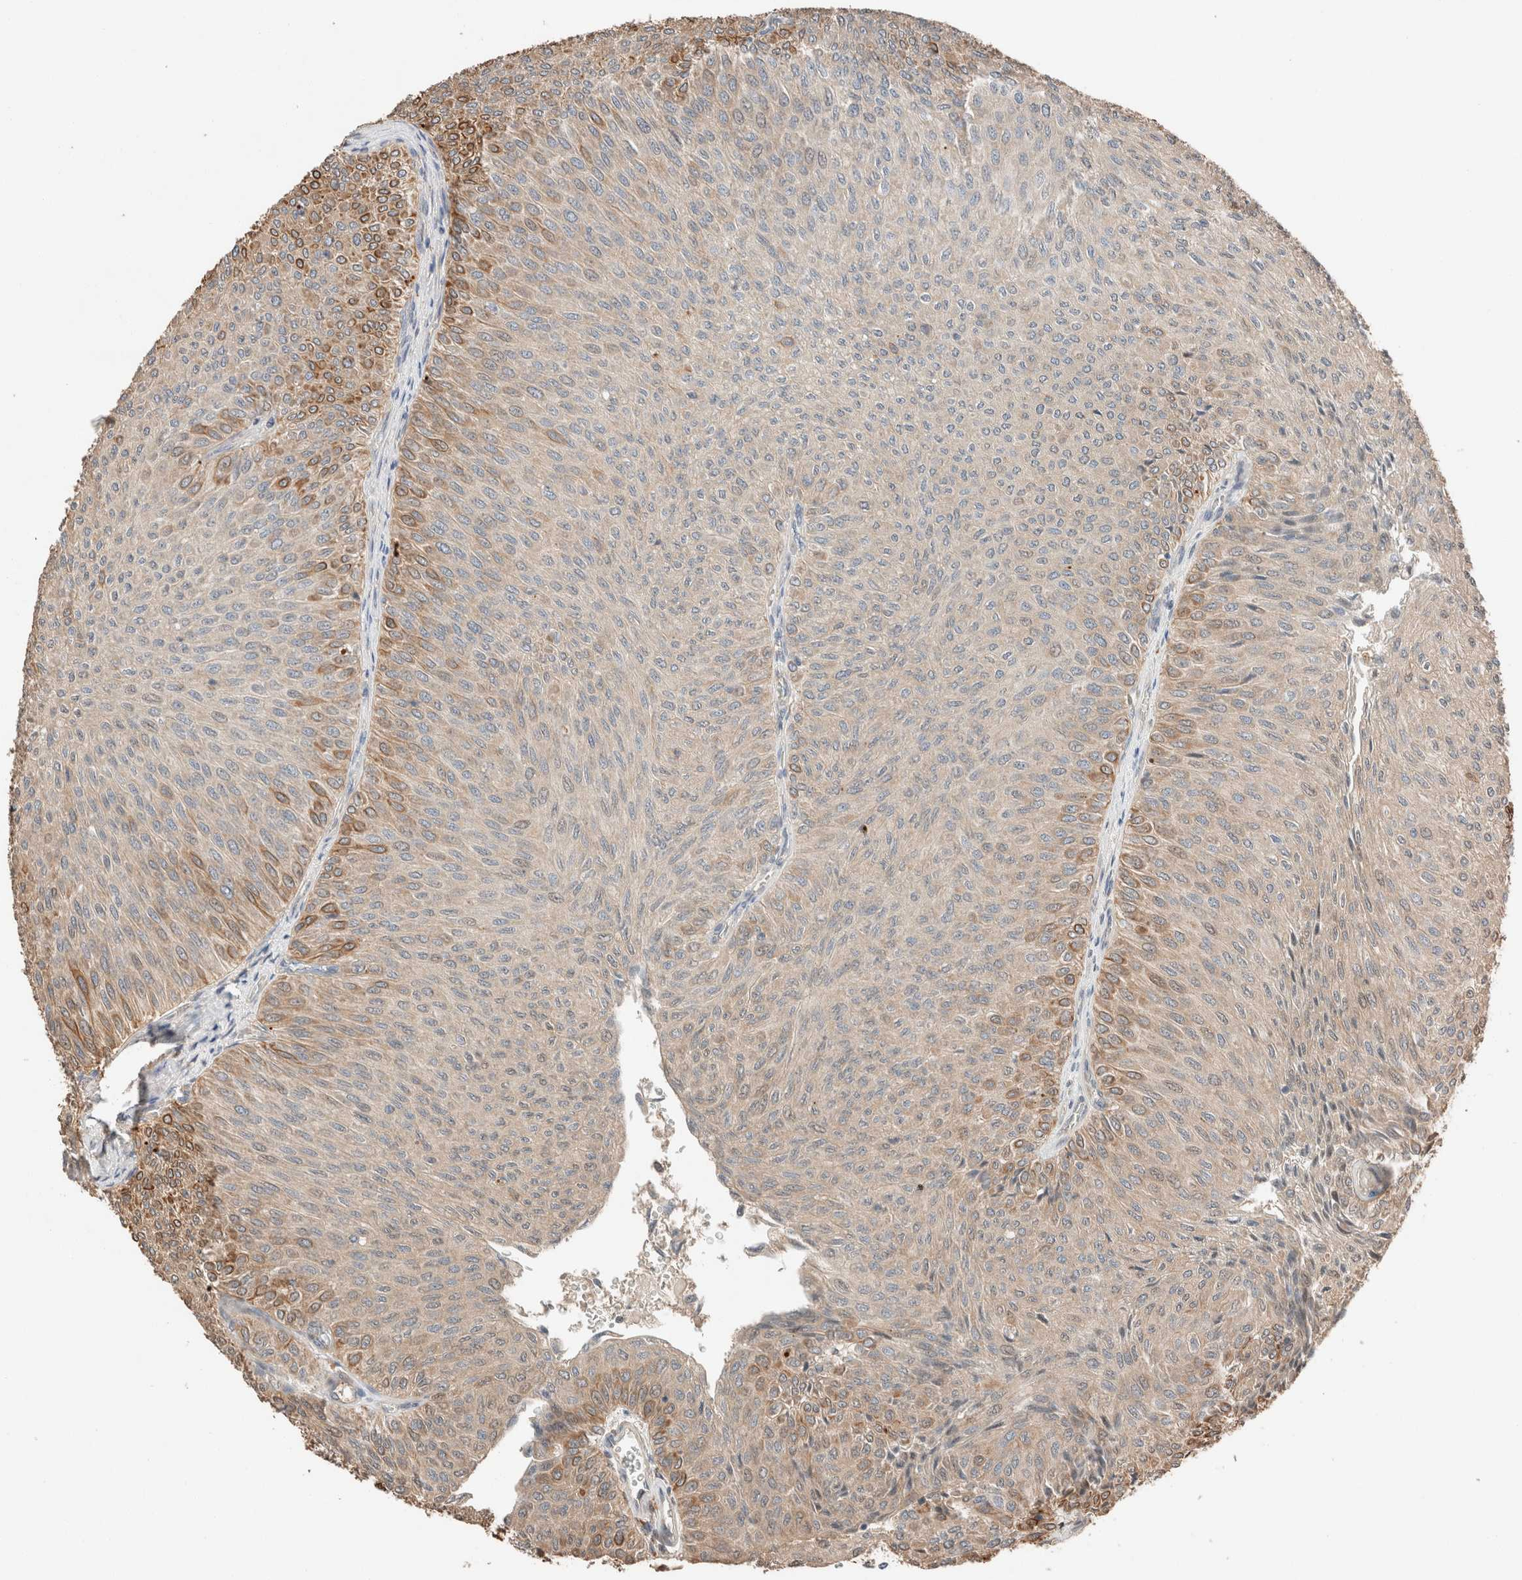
{"staining": {"intensity": "moderate", "quantity": "25%-75%", "location": "cytoplasmic/membranous"}, "tissue": "urothelial cancer", "cell_type": "Tumor cells", "image_type": "cancer", "snomed": [{"axis": "morphology", "description": "Urothelial carcinoma, Low grade"}, {"axis": "topography", "description": "Urinary bladder"}], "caption": "Human urothelial cancer stained with a brown dye exhibits moderate cytoplasmic/membranous positive expression in about 25%-75% of tumor cells.", "gene": "TUBD1", "patient": {"sex": "male", "age": 78}}